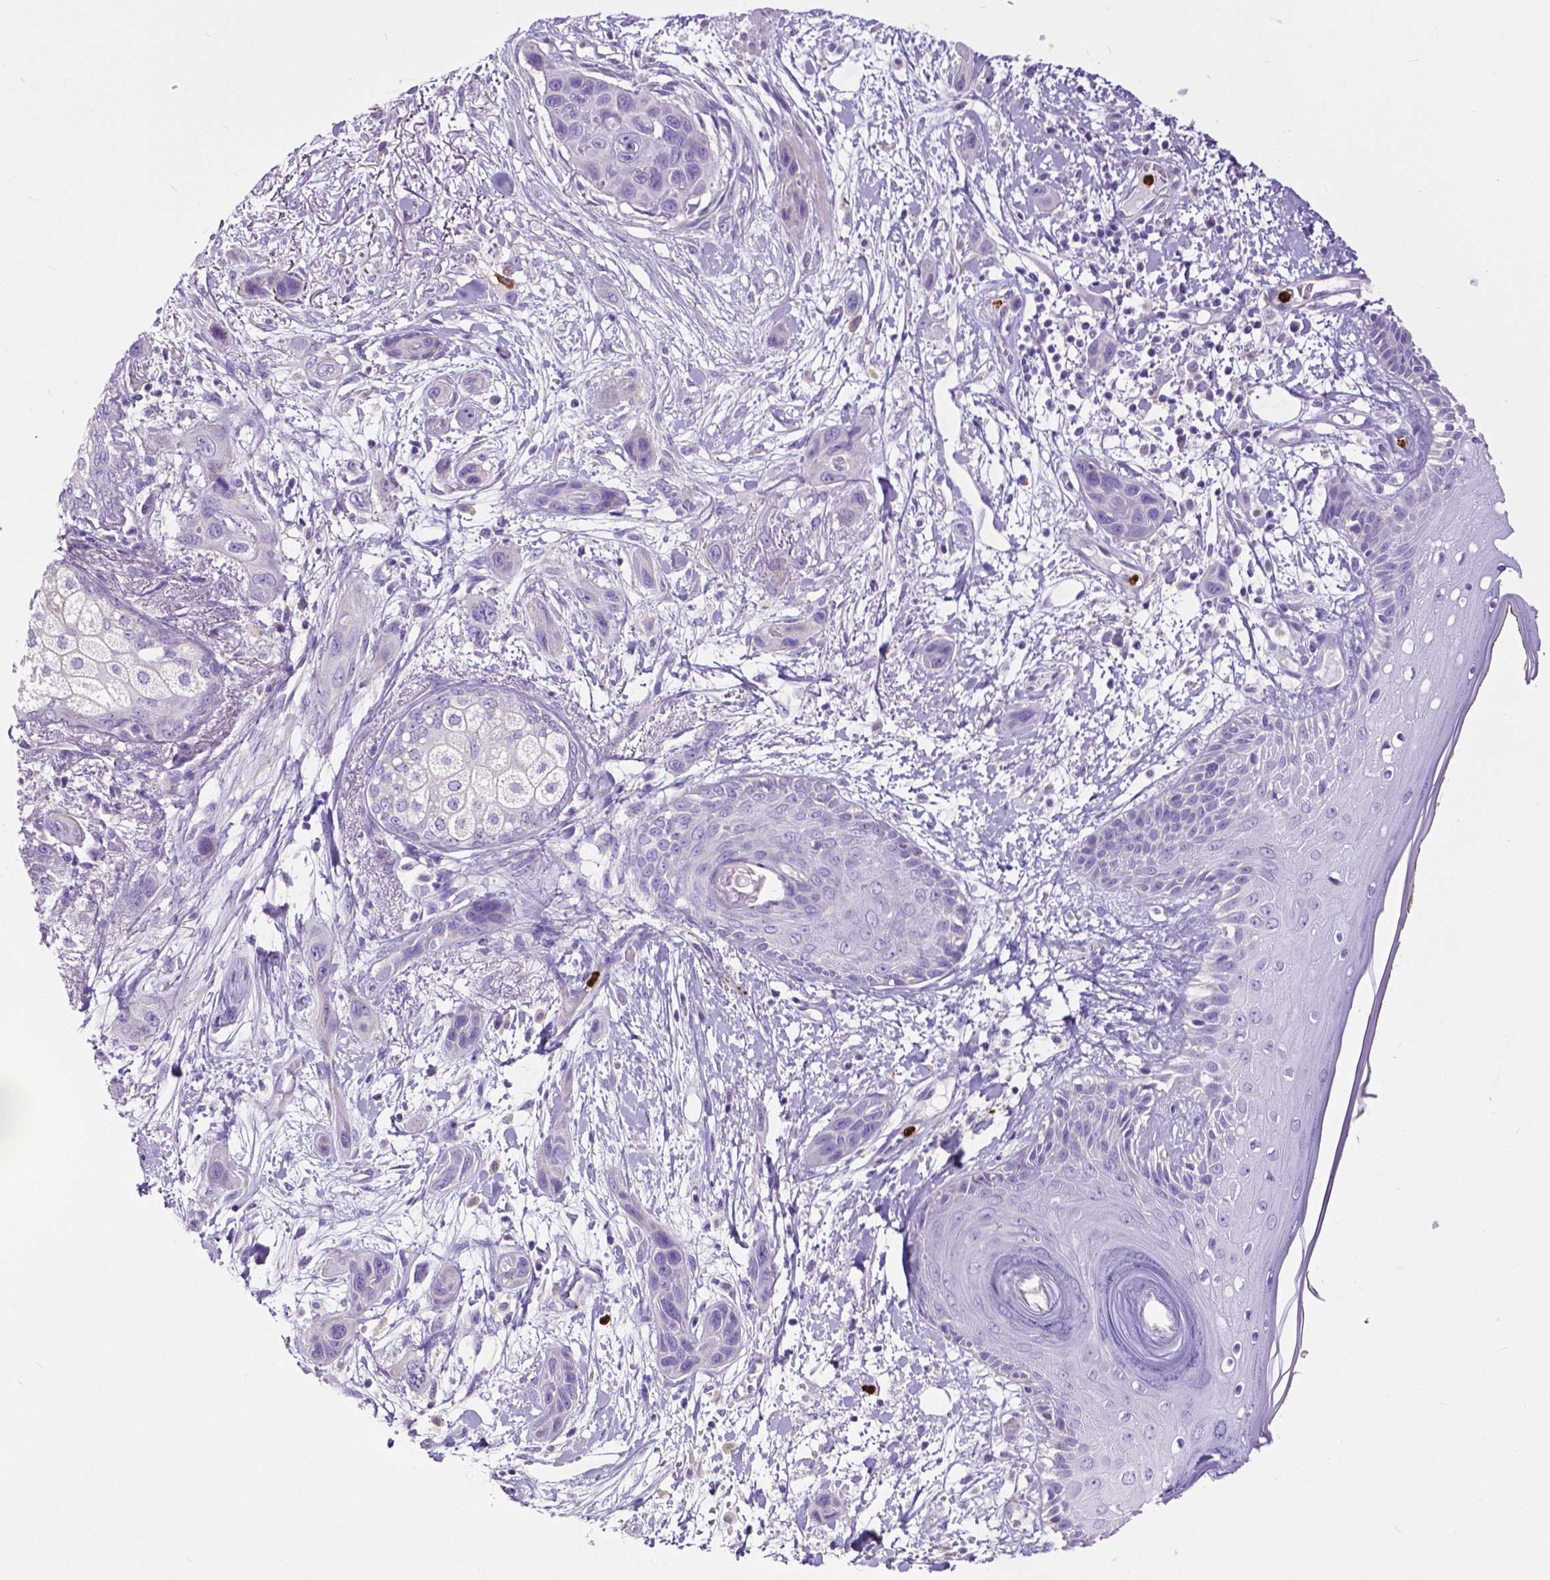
{"staining": {"intensity": "negative", "quantity": "none", "location": "none"}, "tissue": "skin cancer", "cell_type": "Tumor cells", "image_type": "cancer", "snomed": [{"axis": "morphology", "description": "Squamous cell carcinoma, NOS"}, {"axis": "topography", "description": "Skin"}], "caption": "Protein analysis of skin cancer displays no significant positivity in tumor cells.", "gene": "MMP9", "patient": {"sex": "male", "age": 79}}